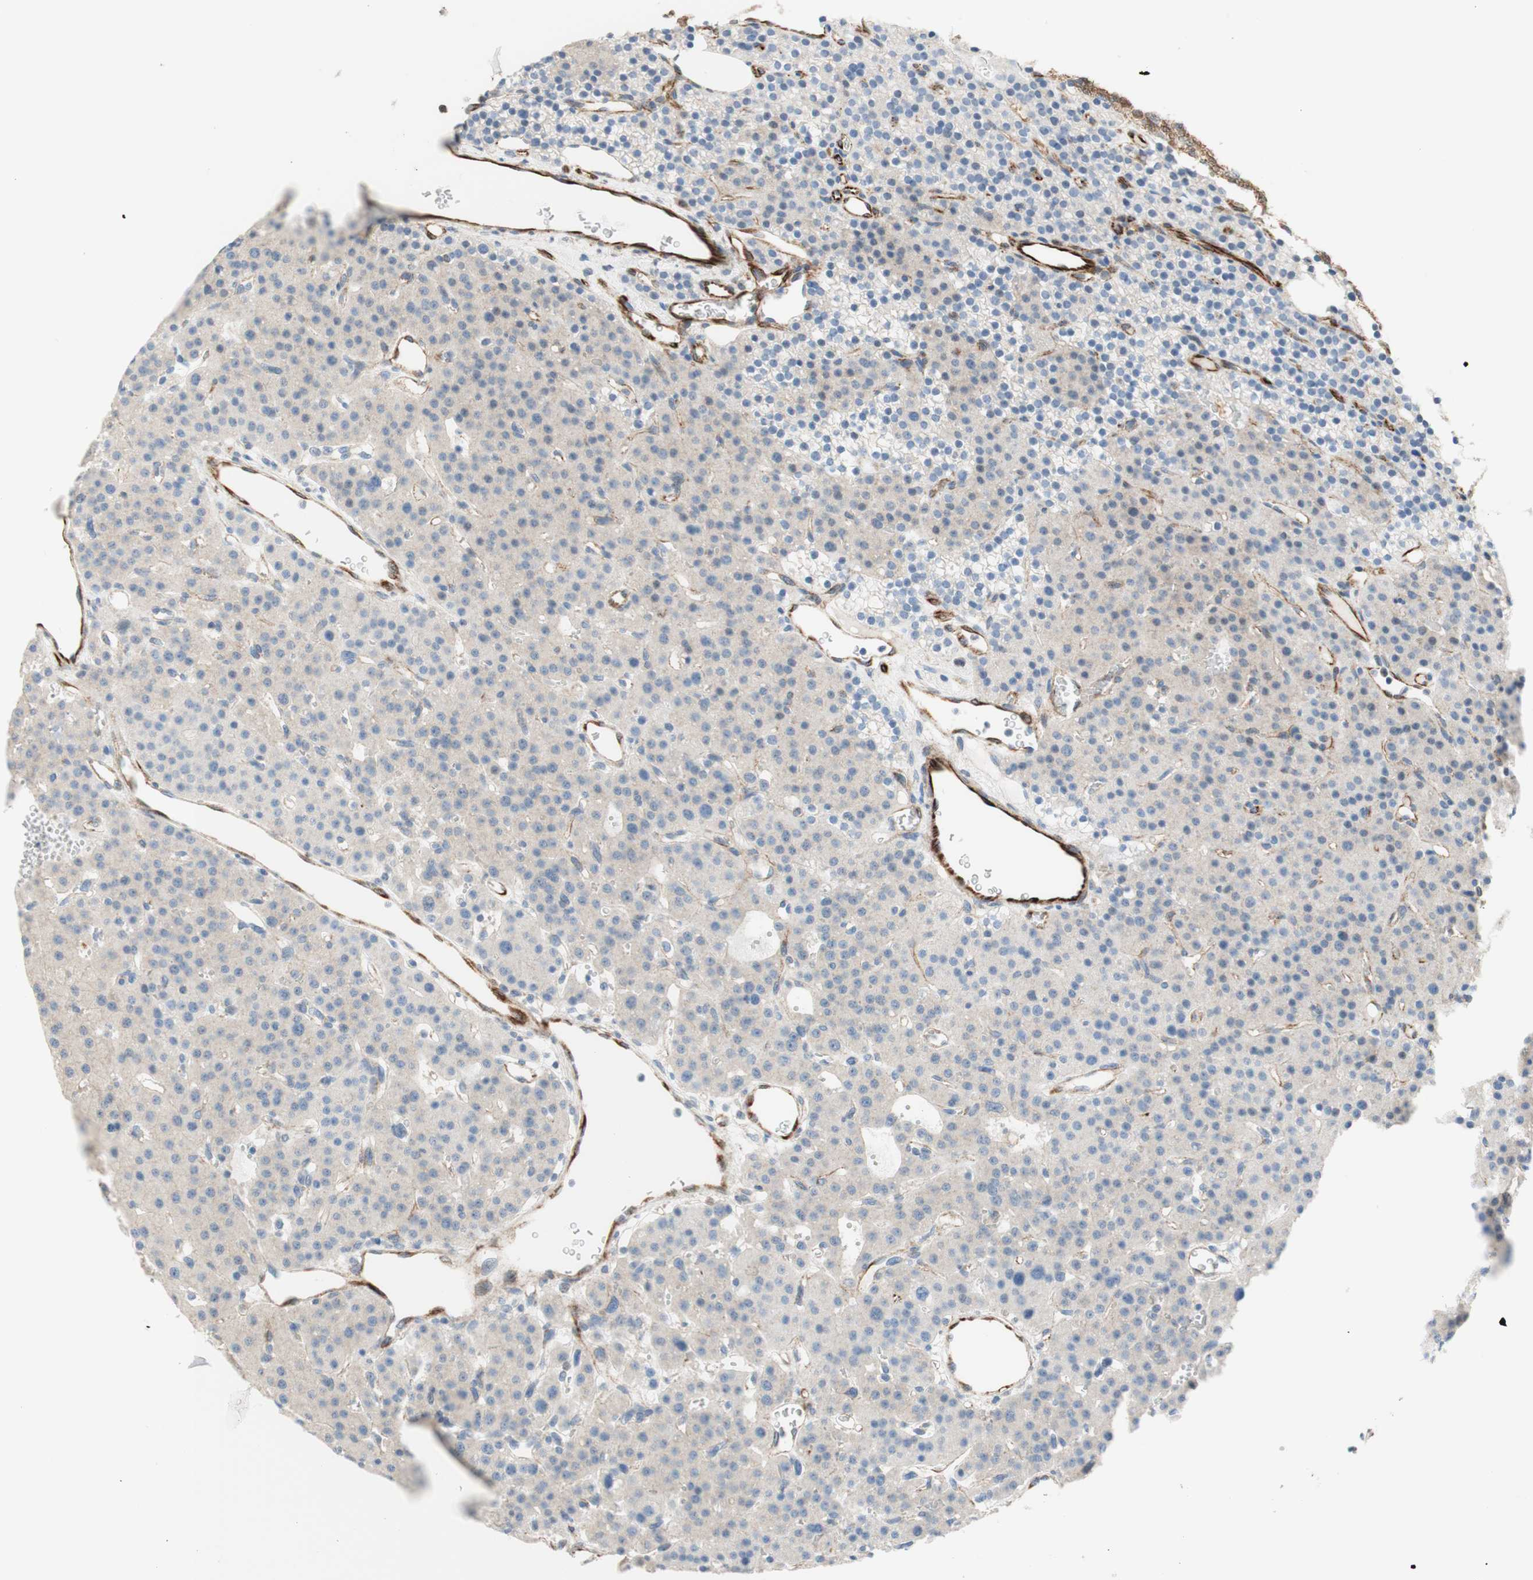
{"staining": {"intensity": "weak", "quantity": "25%-75%", "location": "cytoplasmic/membranous"}, "tissue": "parathyroid gland", "cell_type": "Glandular cells", "image_type": "normal", "snomed": [{"axis": "morphology", "description": "Normal tissue, NOS"}, {"axis": "morphology", "description": "Adenoma, NOS"}, {"axis": "topography", "description": "Parathyroid gland"}], "caption": "About 25%-75% of glandular cells in unremarkable parathyroid gland exhibit weak cytoplasmic/membranous protein positivity as visualized by brown immunohistochemical staining.", "gene": "POU2AF1", "patient": {"sex": "female", "age": 81}}